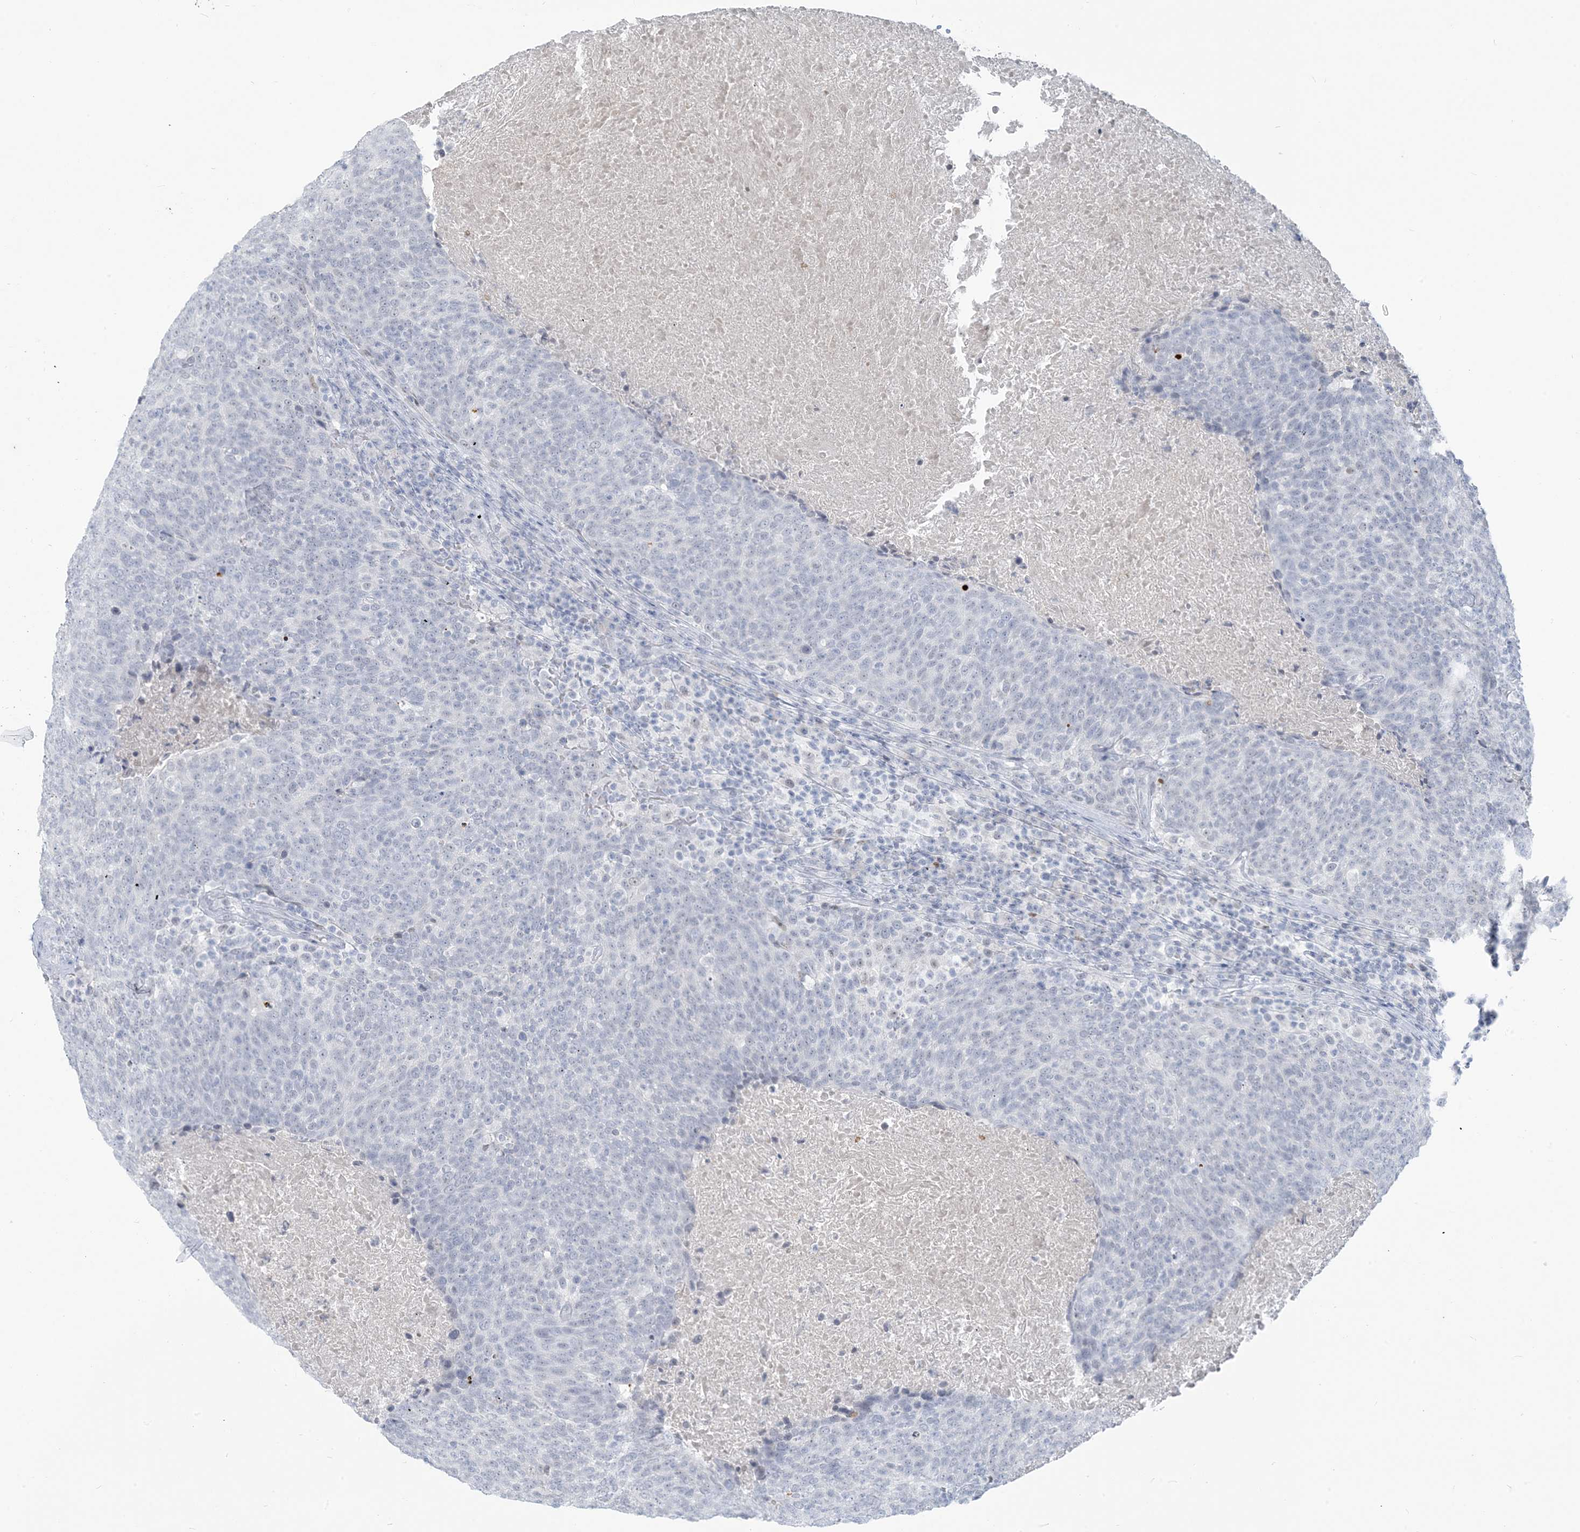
{"staining": {"intensity": "negative", "quantity": "none", "location": "none"}, "tissue": "head and neck cancer", "cell_type": "Tumor cells", "image_type": "cancer", "snomed": [{"axis": "morphology", "description": "Squamous cell carcinoma, NOS"}, {"axis": "morphology", "description": "Squamous cell carcinoma, metastatic, NOS"}, {"axis": "topography", "description": "Lymph node"}, {"axis": "topography", "description": "Head-Neck"}], "caption": "A high-resolution image shows immunohistochemistry staining of squamous cell carcinoma (head and neck), which shows no significant staining in tumor cells. Nuclei are stained in blue.", "gene": "SCML1", "patient": {"sex": "male", "age": 62}}